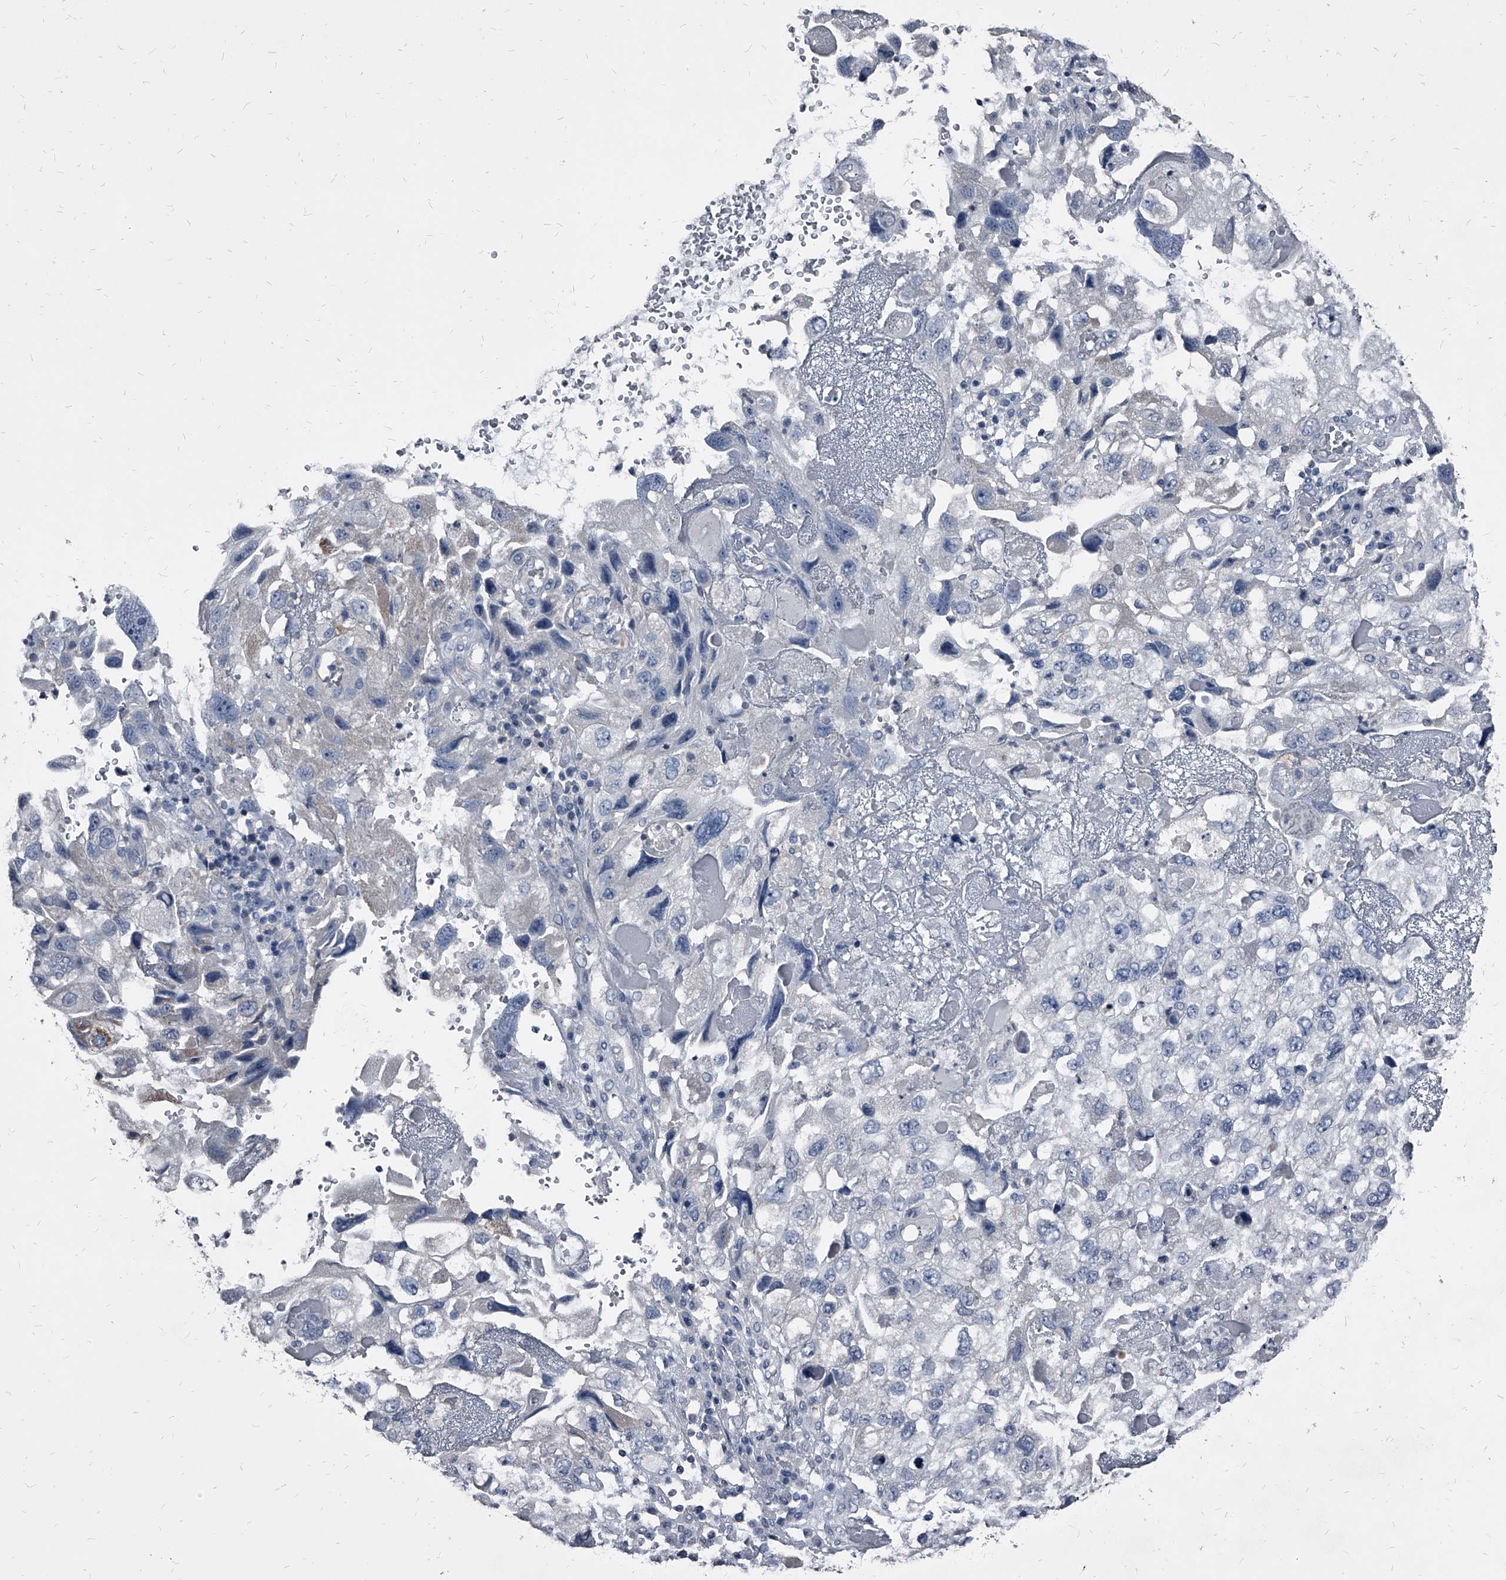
{"staining": {"intensity": "negative", "quantity": "none", "location": "none"}, "tissue": "endometrial cancer", "cell_type": "Tumor cells", "image_type": "cancer", "snomed": [{"axis": "morphology", "description": "Adenocarcinoma, NOS"}, {"axis": "topography", "description": "Endometrium"}], "caption": "High magnification brightfield microscopy of endometrial cancer (adenocarcinoma) stained with DAB (3,3'-diaminobenzidine) (brown) and counterstained with hematoxylin (blue): tumor cells show no significant staining.", "gene": "PGLYRP3", "patient": {"sex": "female", "age": 49}}